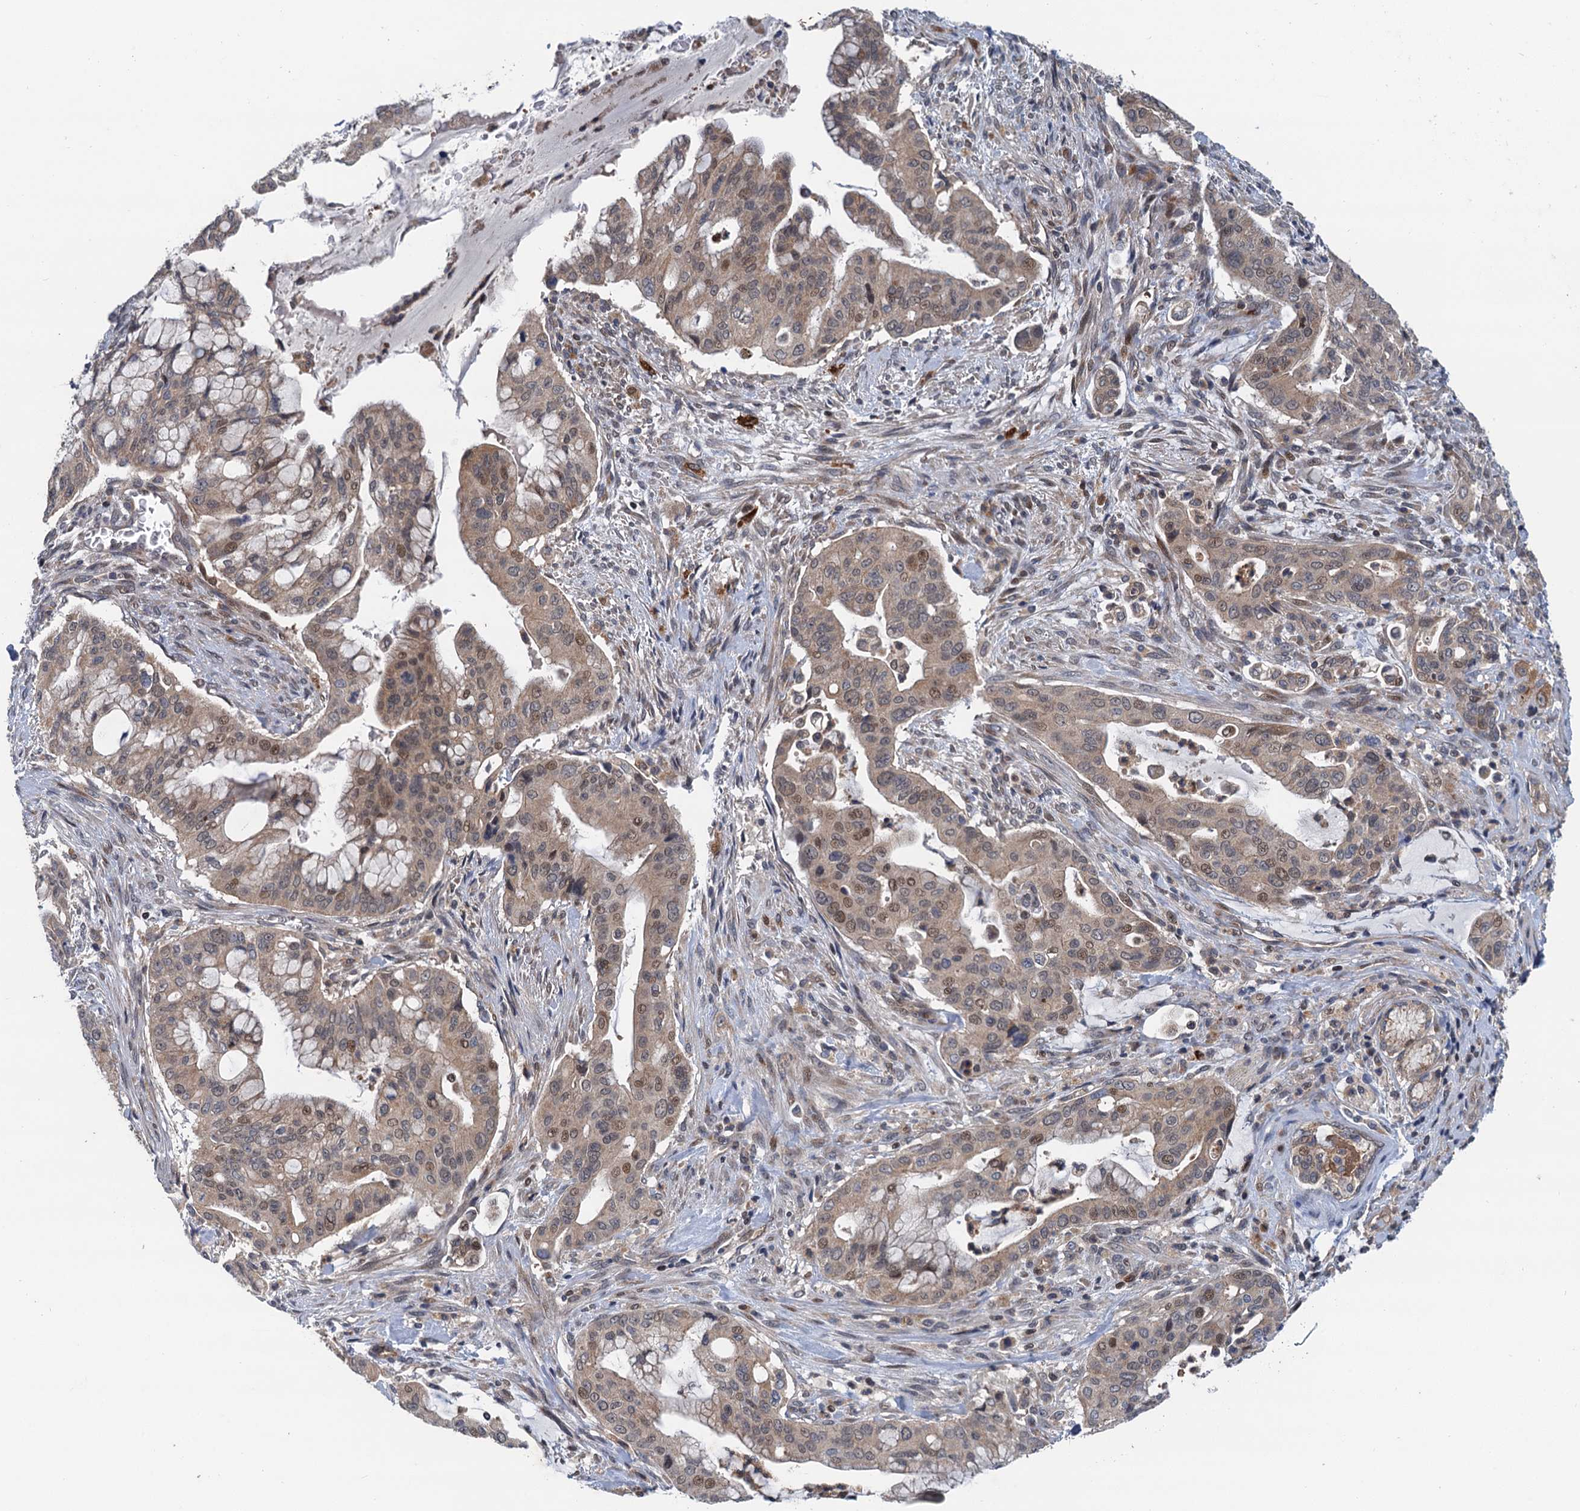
{"staining": {"intensity": "weak", "quantity": "<25%", "location": "nuclear"}, "tissue": "pancreatic cancer", "cell_type": "Tumor cells", "image_type": "cancer", "snomed": [{"axis": "morphology", "description": "Adenocarcinoma, NOS"}, {"axis": "topography", "description": "Pancreas"}], "caption": "Immunohistochemistry (IHC) of pancreatic adenocarcinoma exhibits no positivity in tumor cells.", "gene": "NLRP10", "patient": {"sex": "male", "age": 46}}